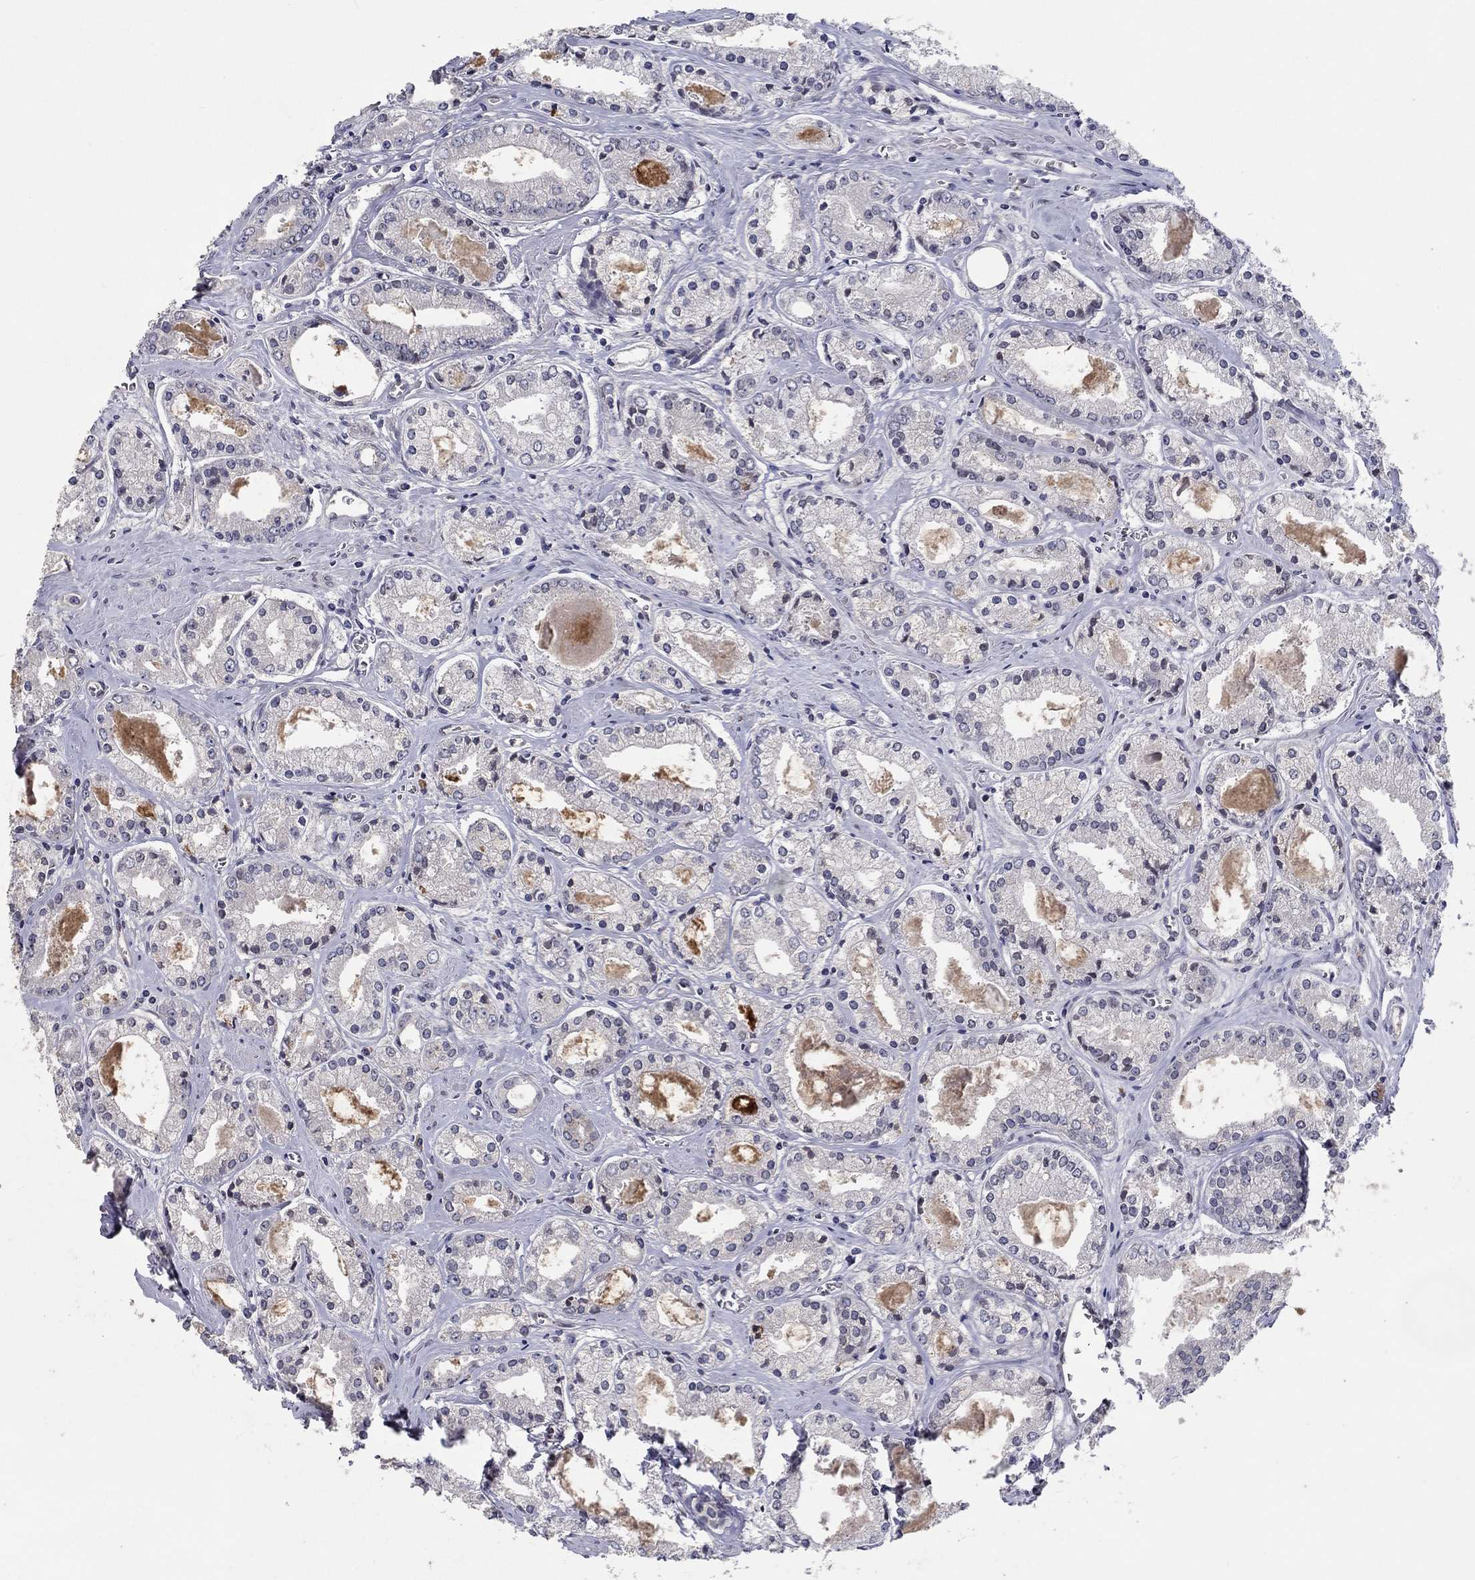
{"staining": {"intensity": "negative", "quantity": "none", "location": "none"}, "tissue": "prostate cancer", "cell_type": "Tumor cells", "image_type": "cancer", "snomed": [{"axis": "morphology", "description": "Adenocarcinoma, NOS"}, {"axis": "topography", "description": "Prostate"}], "caption": "This histopathology image is of prostate cancer stained with immunohistochemistry (IHC) to label a protein in brown with the nuclei are counter-stained blue. There is no expression in tumor cells.", "gene": "CETN3", "patient": {"sex": "male", "age": 72}}